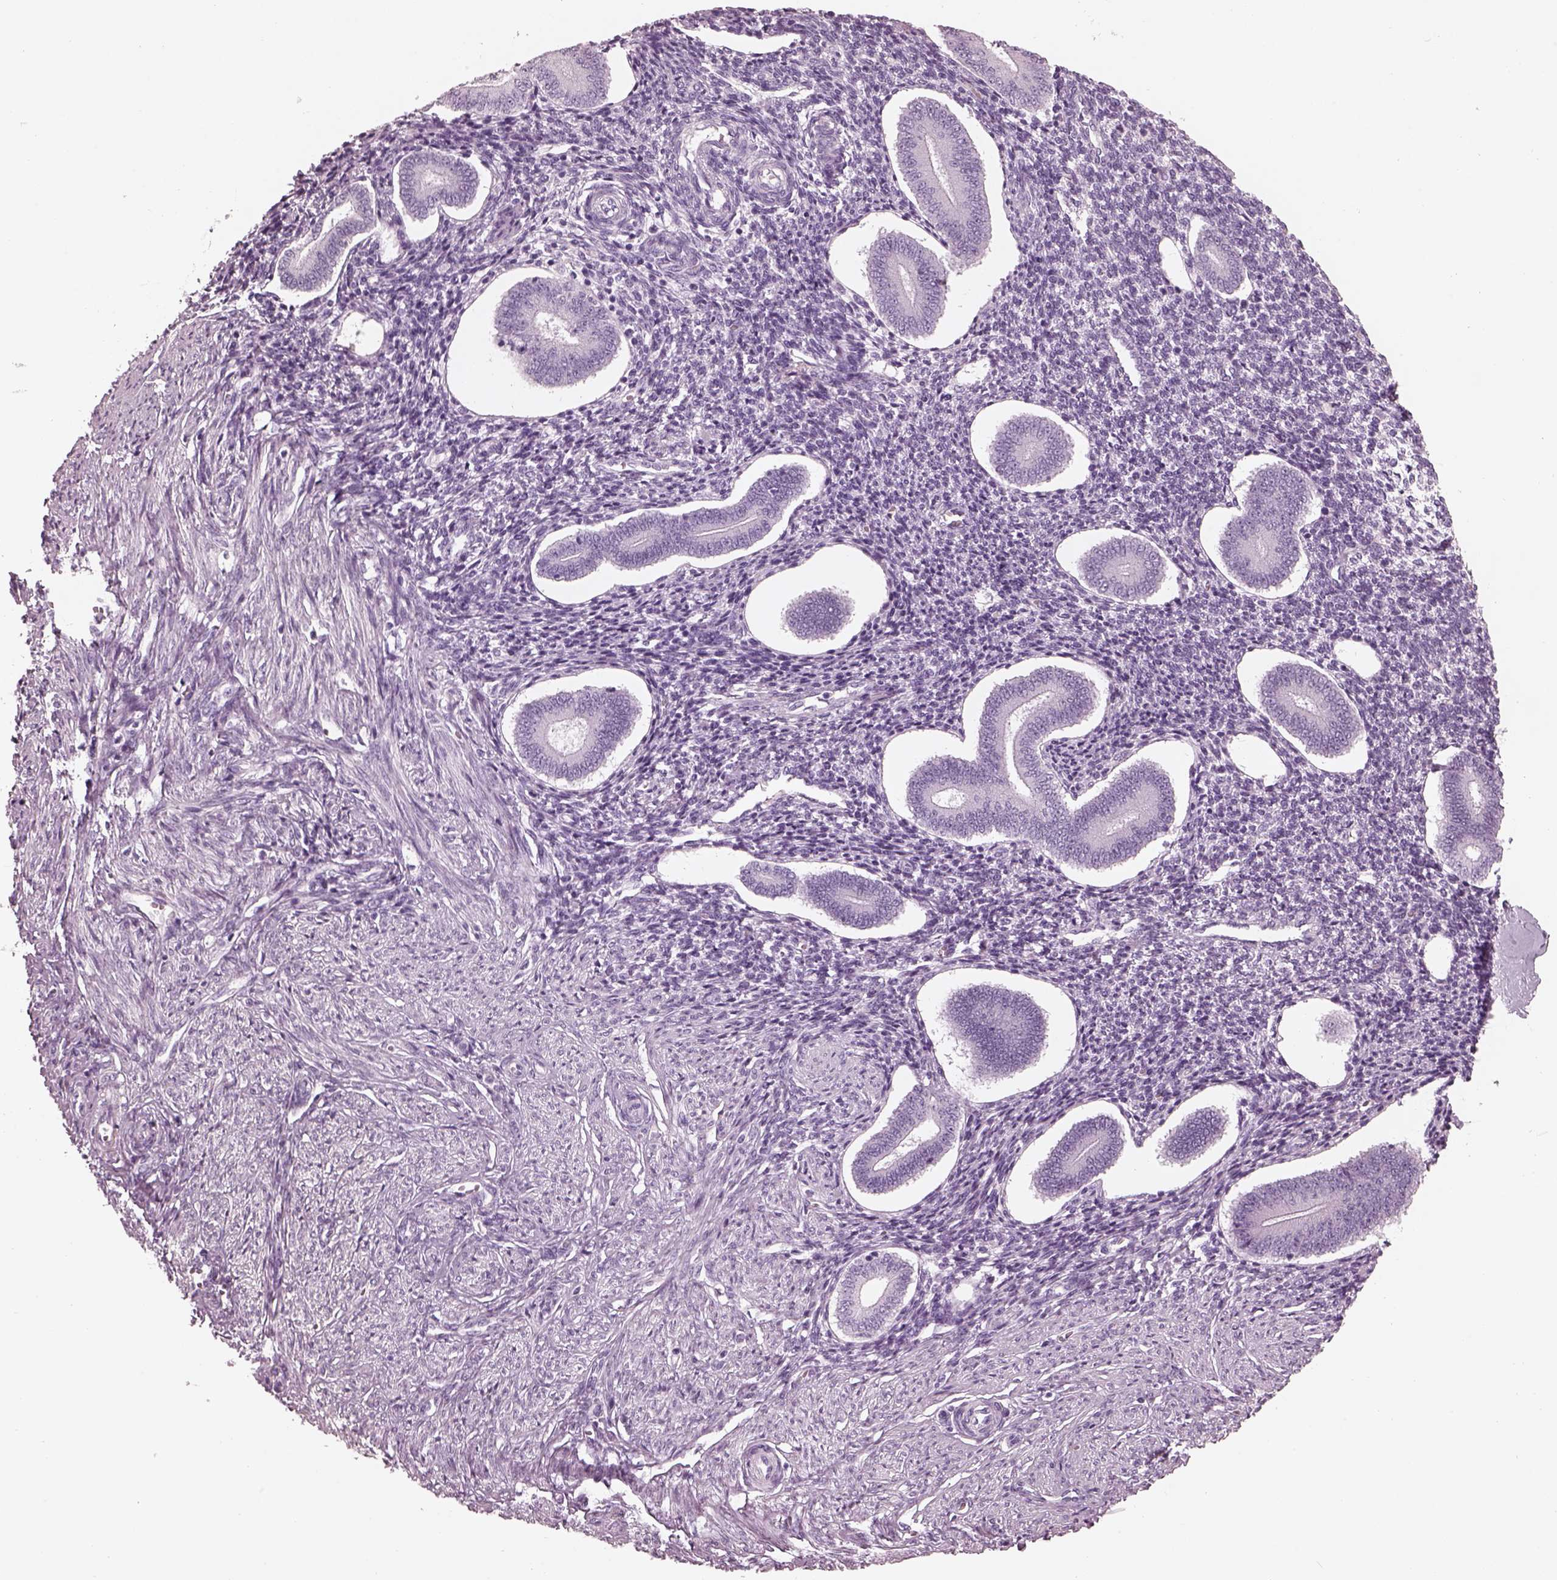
{"staining": {"intensity": "negative", "quantity": "none", "location": "none"}, "tissue": "endometrium", "cell_type": "Cells in endometrial stroma", "image_type": "normal", "snomed": [{"axis": "morphology", "description": "Normal tissue, NOS"}, {"axis": "topography", "description": "Endometrium"}], "caption": "Photomicrograph shows no significant protein positivity in cells in endometrial stroma of unremarkable endometrium. (DAB (3,3'-diaminobenzidine) immunohistochemistry visualized using brightfield microscopy, high magnification).", "gene": "FABP9", "patient": {"sex": "female", "age": 40}}